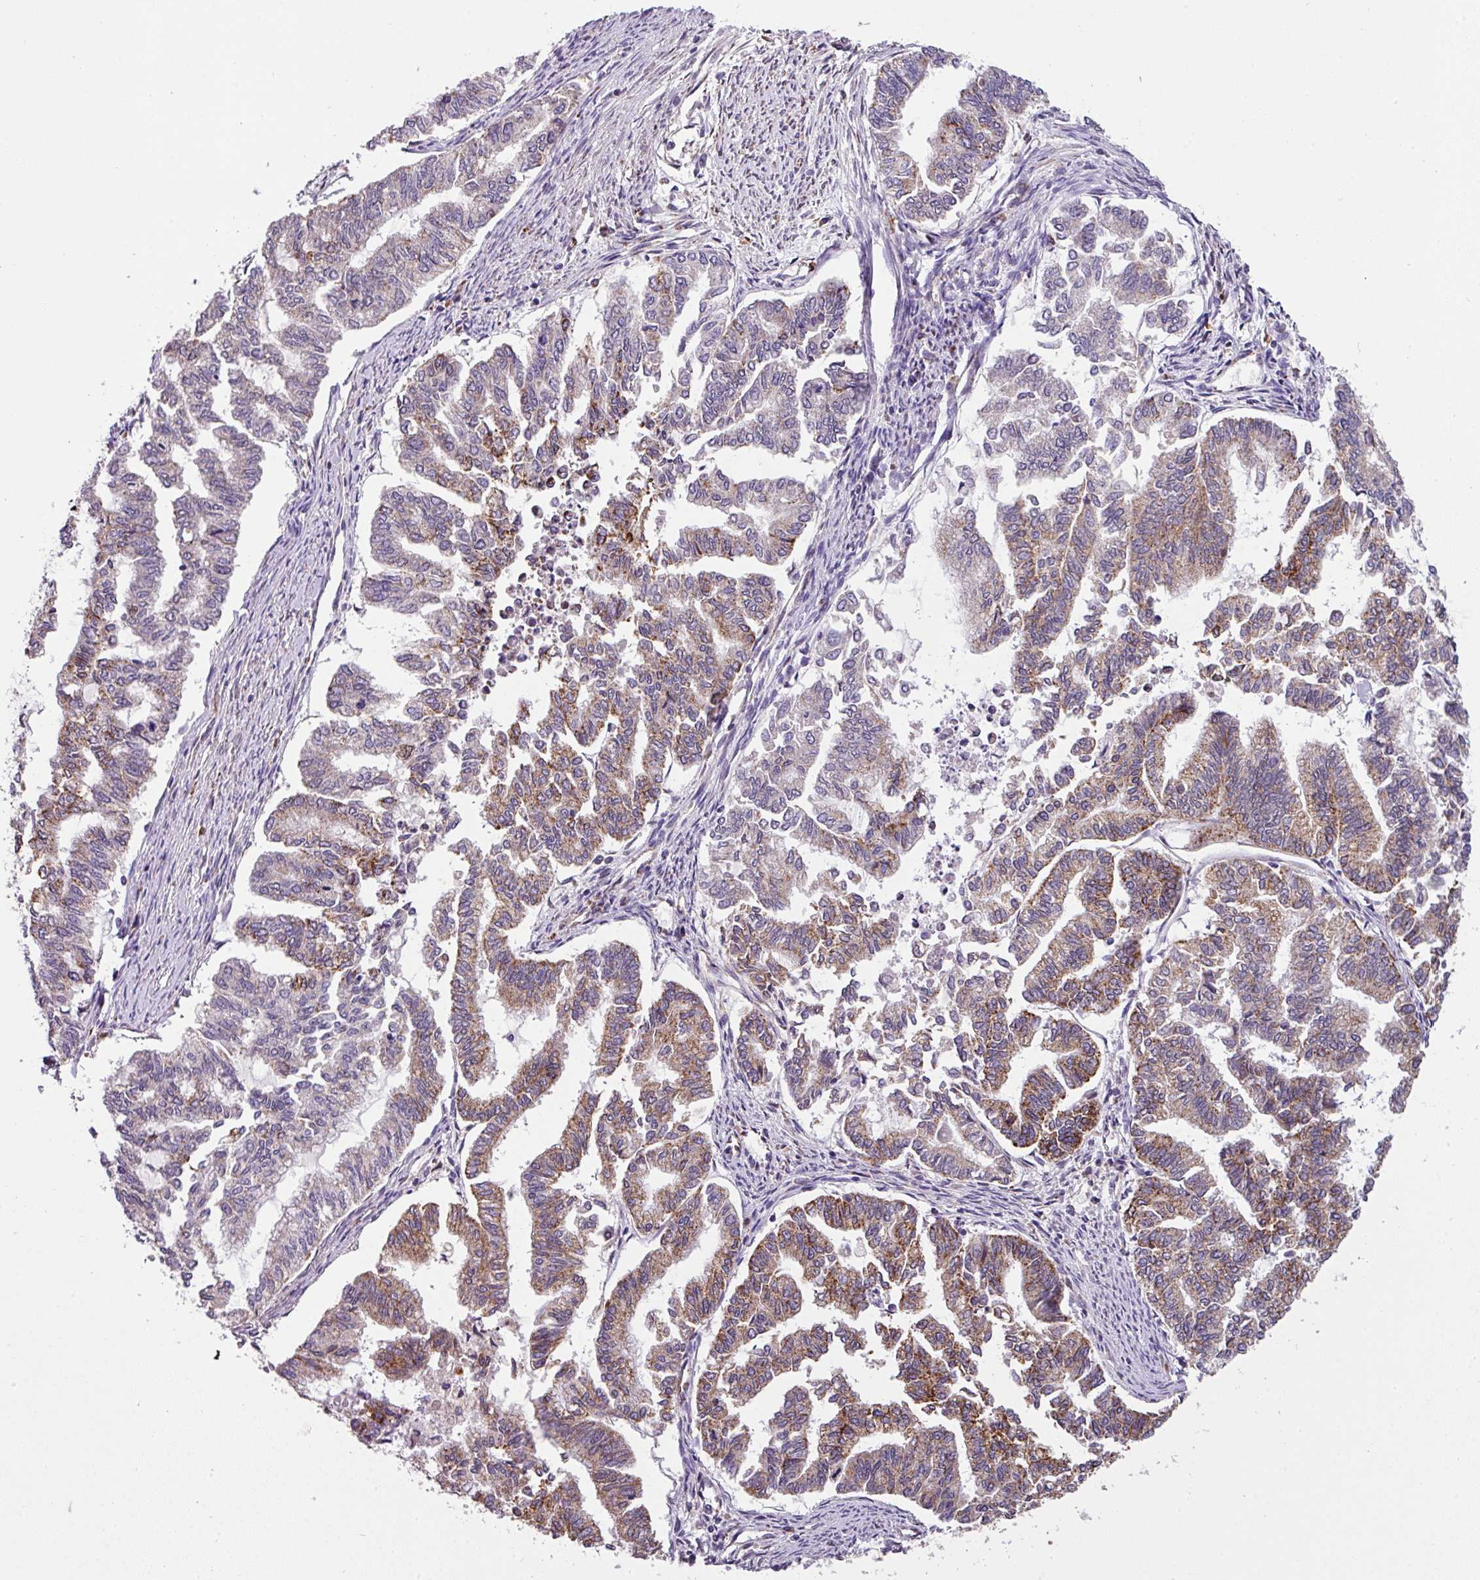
{"staining": {"intensity": "moderate", "quantity": "25%-75%", "location": "cytoplasmic/membranous"}, "tissue": "endometrial cancer", "cell_type": "Tumor cells", "image_type": "cancer", "snomed": [{"axis": "morphology", "description": "Adenocarcinoma, NOS"}, {"axis": "topography", "description": "Endometrium"}], "caption": "Protein staining shows moderate cytoplasmic/membranous staining in about 25%-75% of tumor cells in endometrial adenocarcinoma.", "gene": "ANXA2R", "patient": {"sex": "female", "age": 79}}